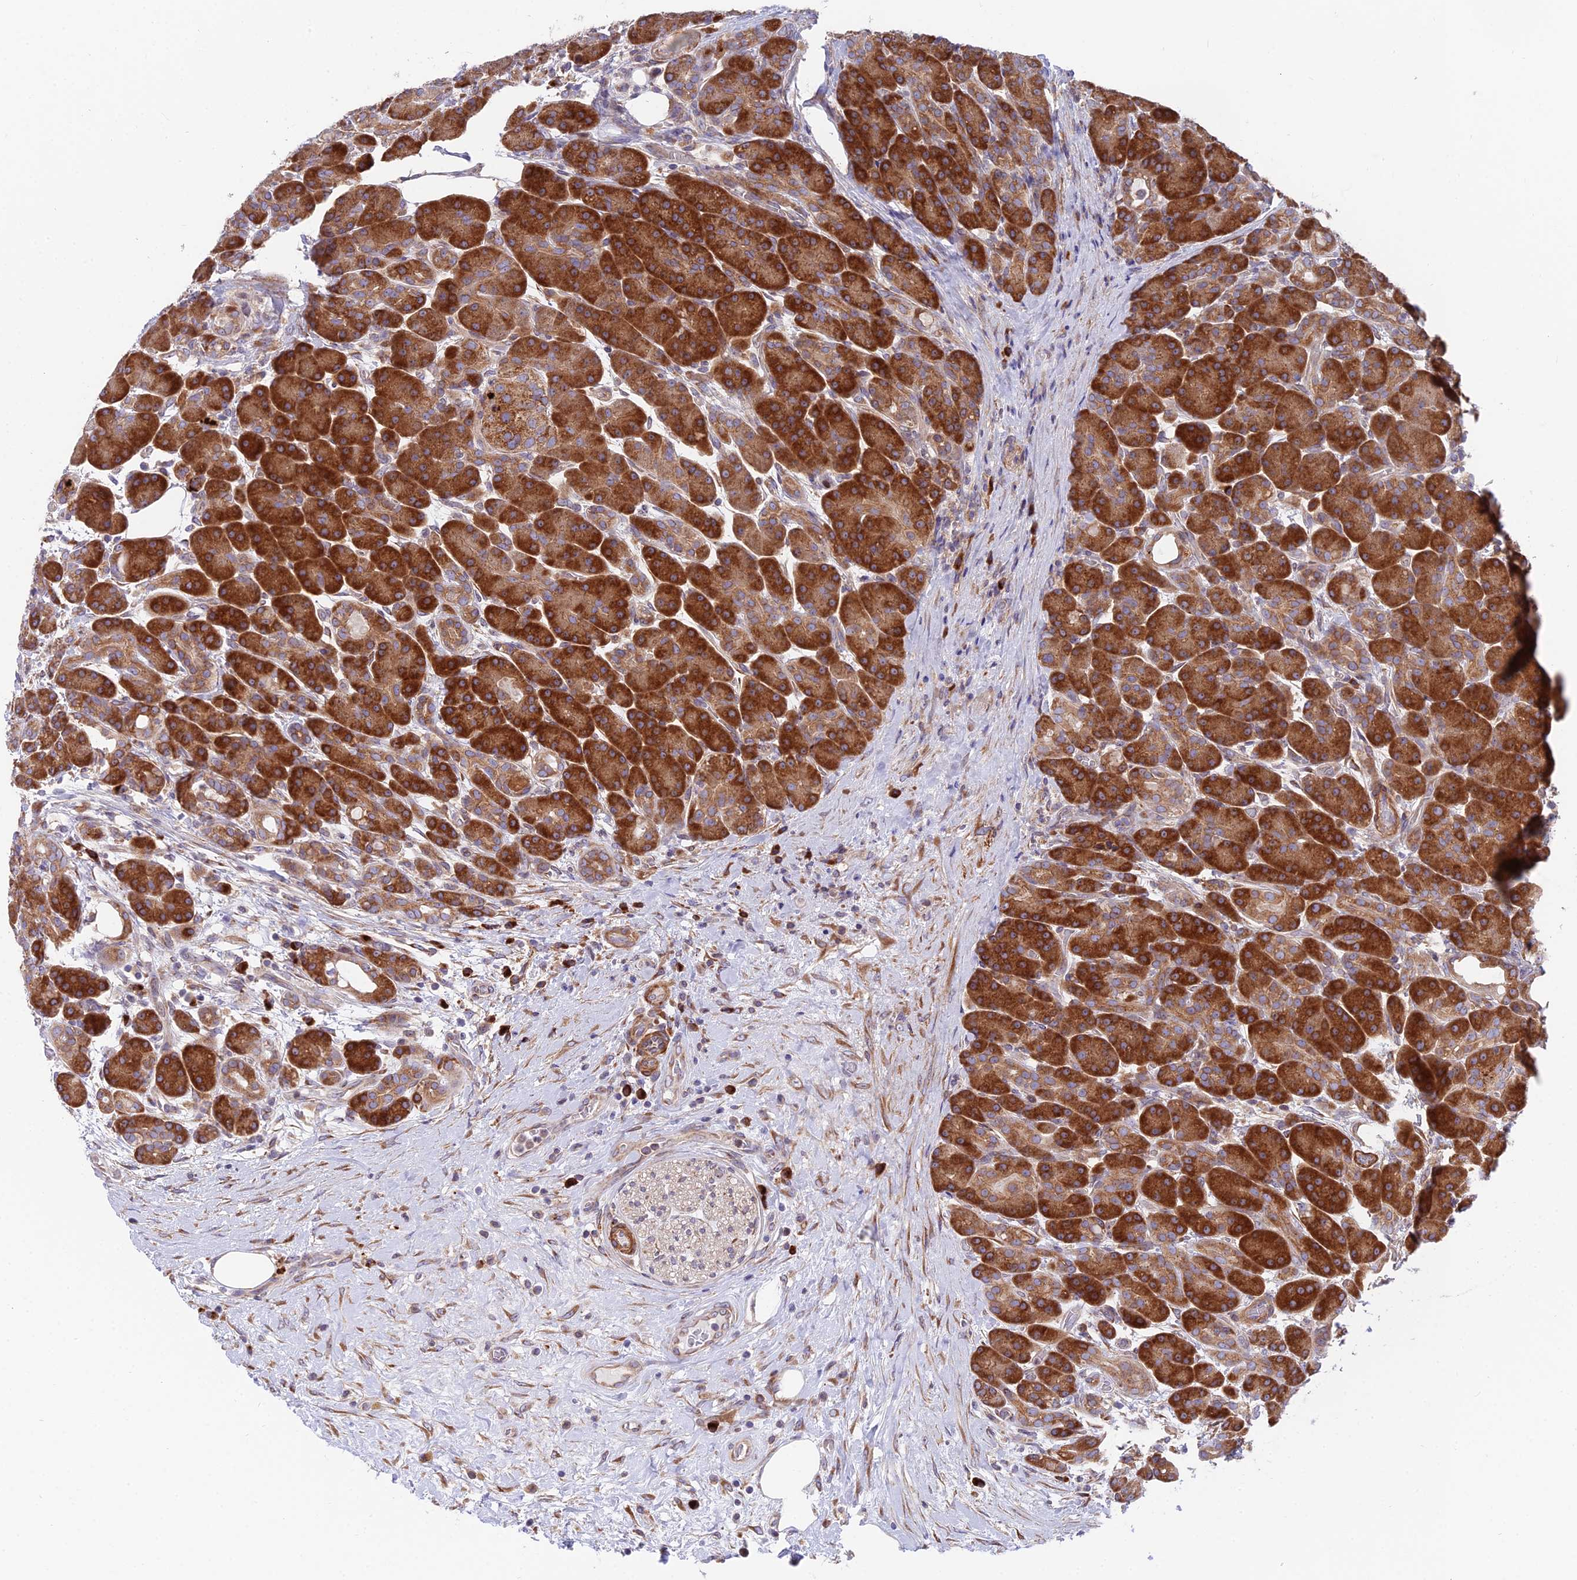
{"staining": {"intensity": "strong", "quantity": ">75%", "location": "cytoplasmic/membranous"}, "tissue": "pancreas", "cell_type": "Exocrine glandular cells", "image_type": "normal", "snomed": [{"axis": "morphology", "description": "Normal tissue, NOS"}, {"axis": "topography", "description": "Pancreas"}], "caption": "Exocrine glandular cells exhibit strong cytoplasmic/membranous staining in approximately >75% of cells in normal pancreas.", "gene": "TBC1D20", "patient": {"sex": "male", "age": 63}}